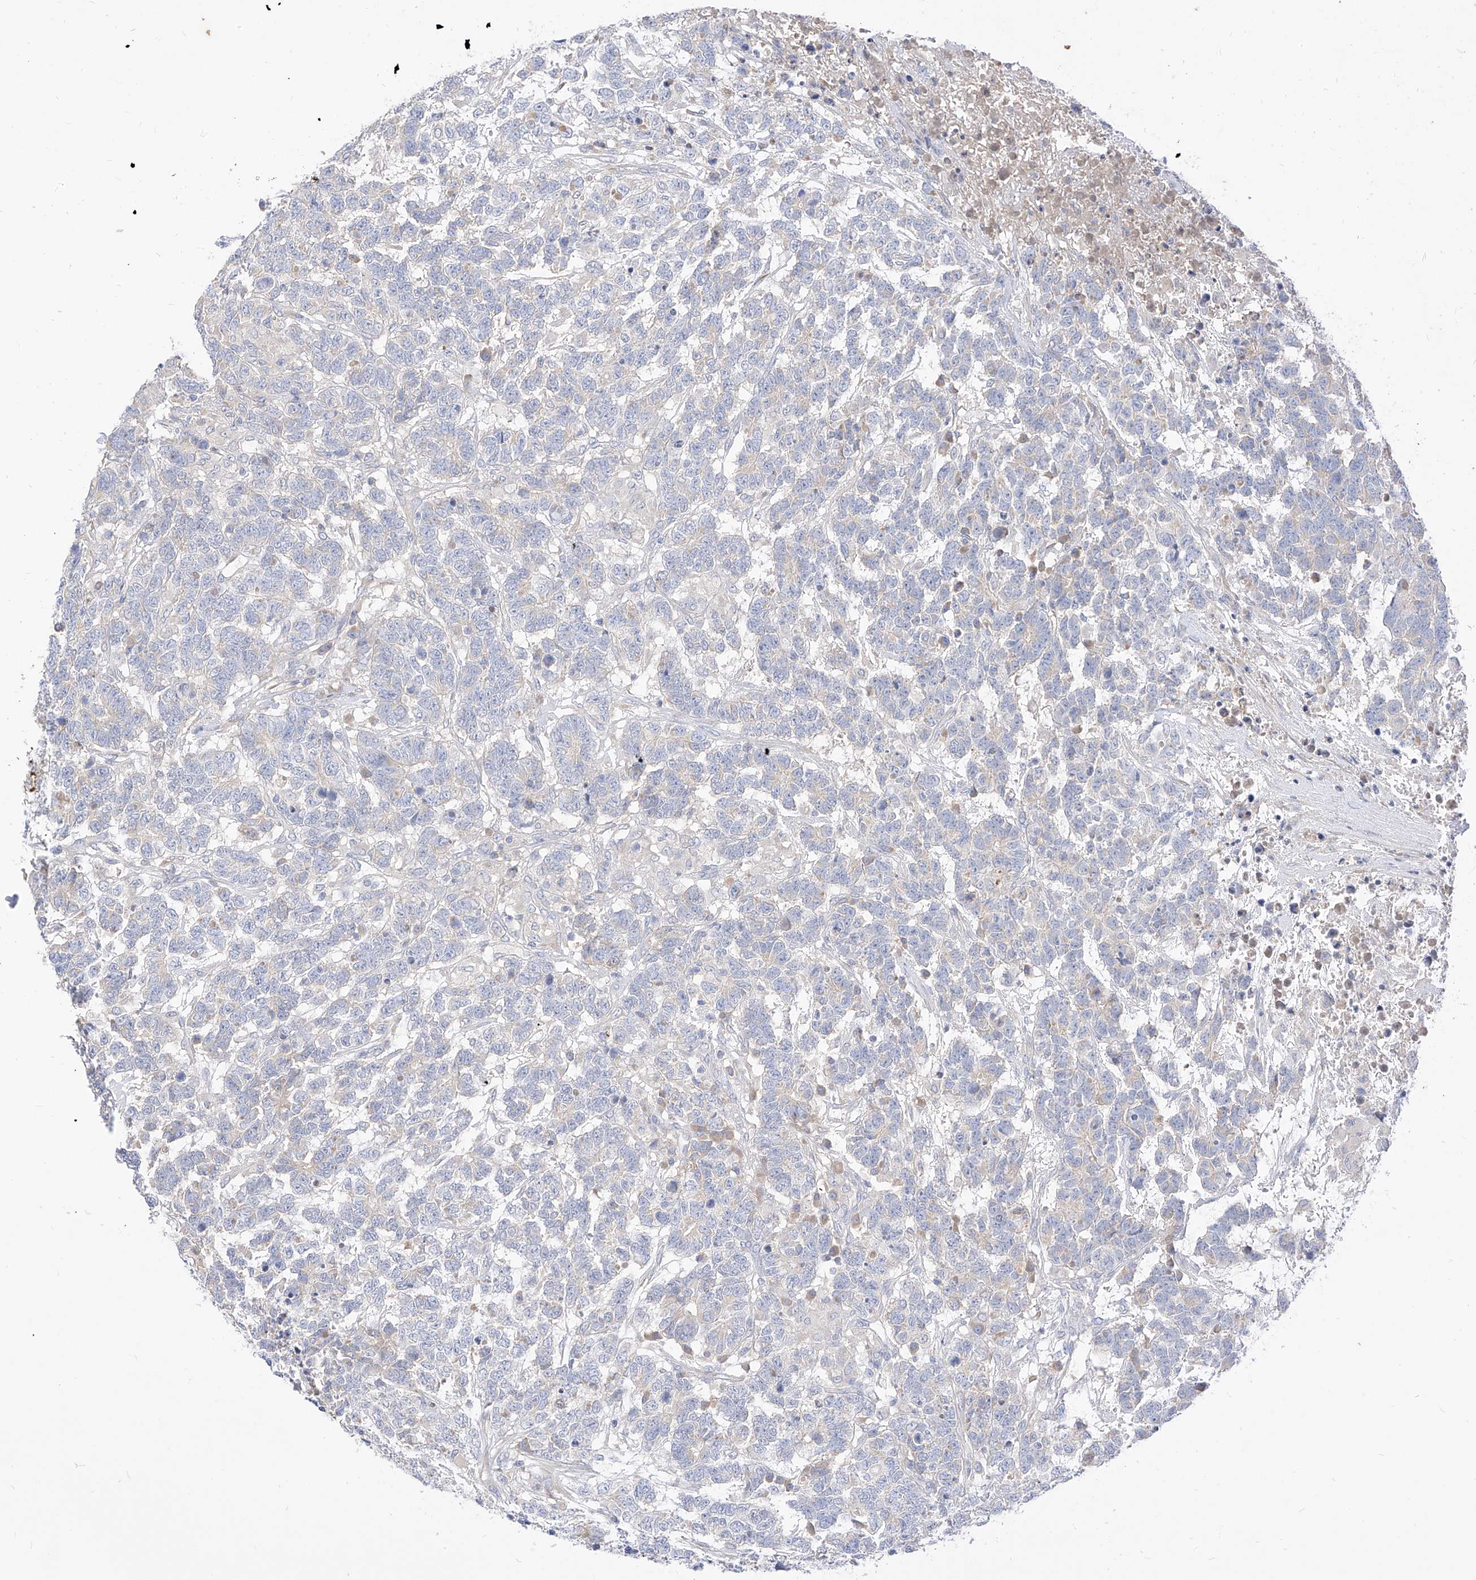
{"staining": {"intensity": "negative", "quantity": "none", "location": "none"}, "tissue": "testis cancer", "cell_type": "Tumor cells", "image_type": "cancer", "snomed": [{"axis": "morphology", "description": "Carcinoma, Embryonal, NOS"}, {"axis": "topography", "description": "Testis"}], "caption": "There is no significant expression in tumor cells of testis embryonal carcinoma.", "gene": "RASA2", "patient": {"sex": "male", "age": 26}}